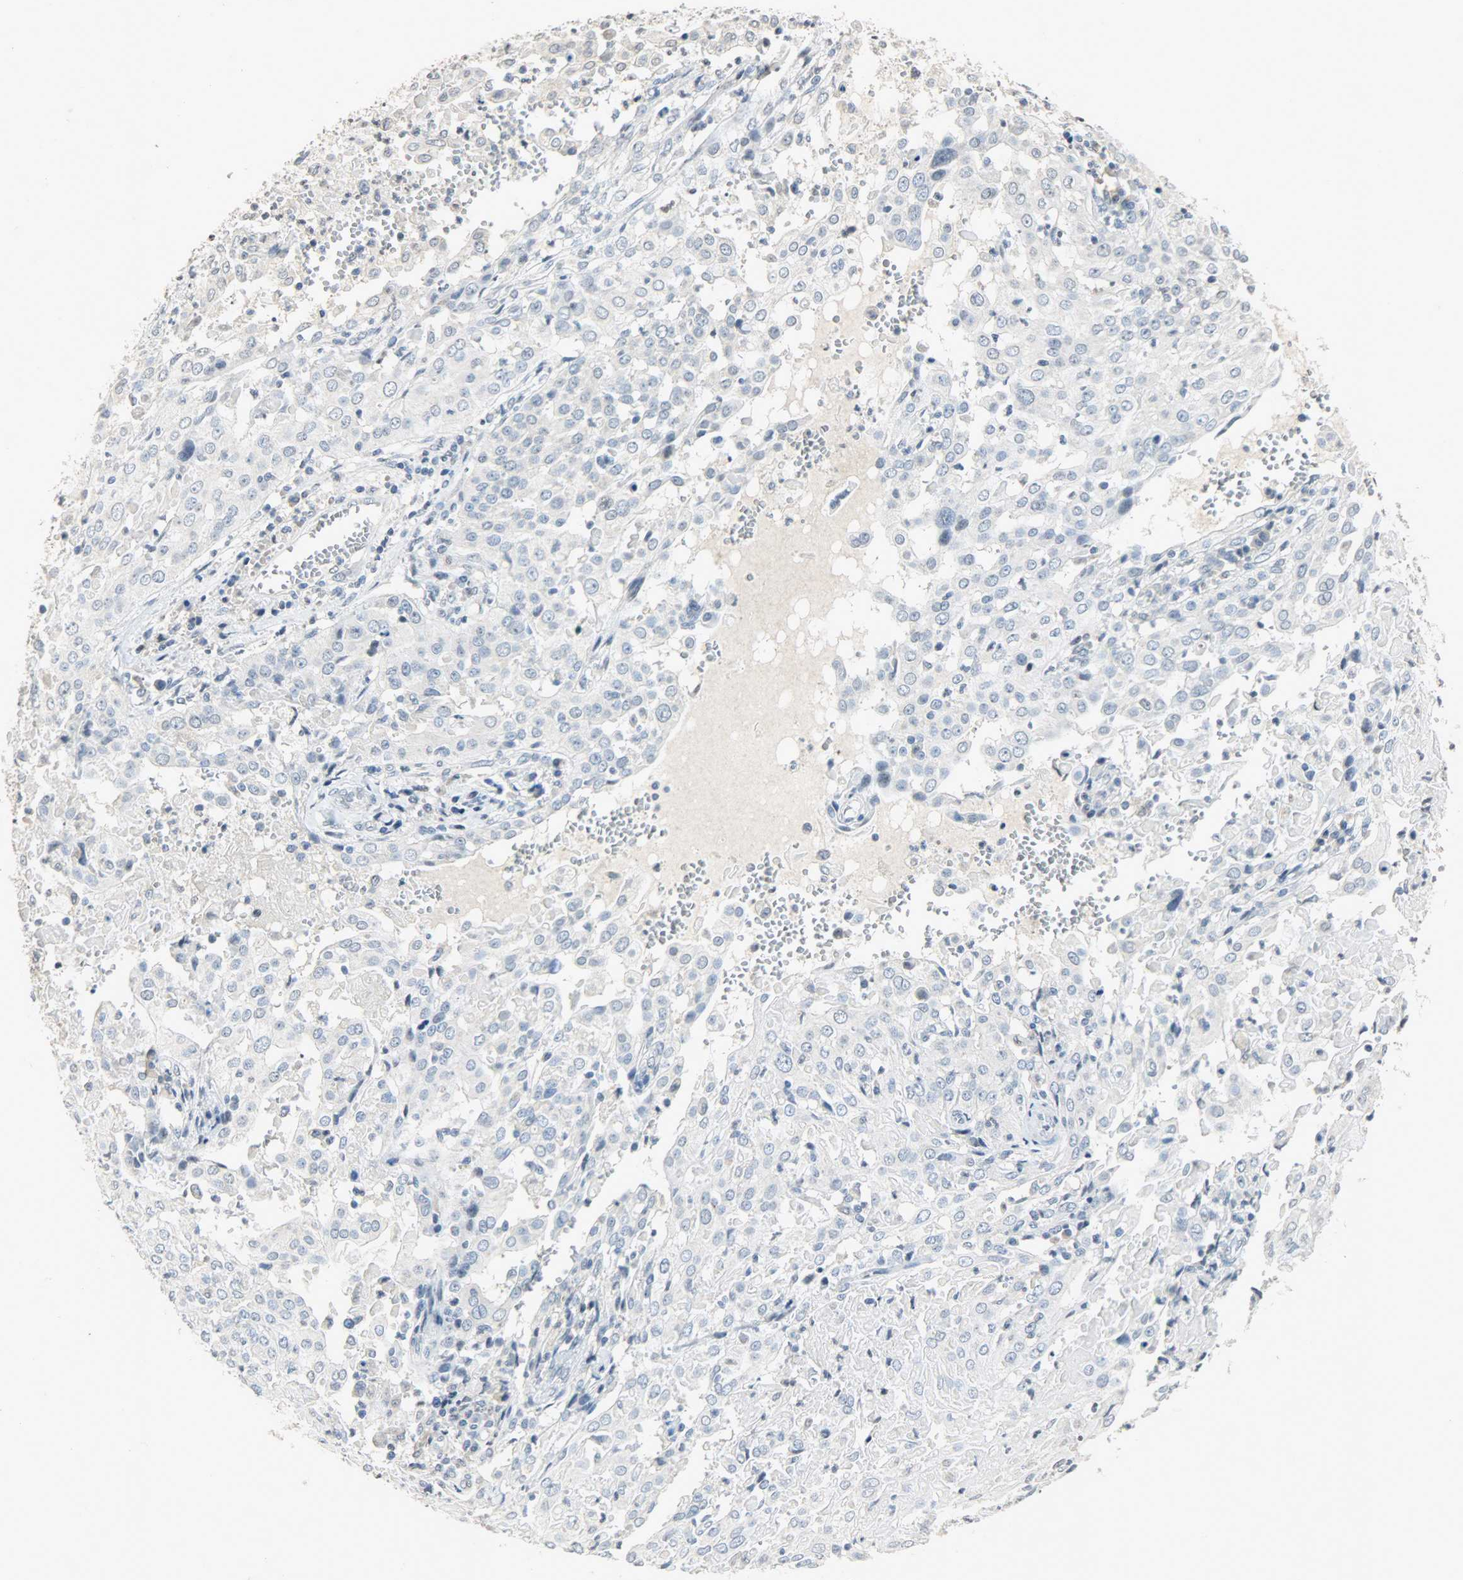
{"staining": {"intensity": "negative", "quantity": "none", "location": "none"}, "tissue": "cervical cancer", "cell_type": "Tumor cells", "image_type": "cancer", "snomed": [{"axis": "morphology", "description": "Squamous cell carcinoma, NOS"}, {"axis": "topography", "description": "Cervix"}], "caption": "A high-resolution image shows IHC staining of squamous cell carcinoma (cervical), which displays no significant staining in tumor cells. The staining is performed using DAB brown chromogen with nuclei counter-stained in using hematoxylin.", "gene": "DNAJB6", "patient": {"sex": "female", "age": 39}}